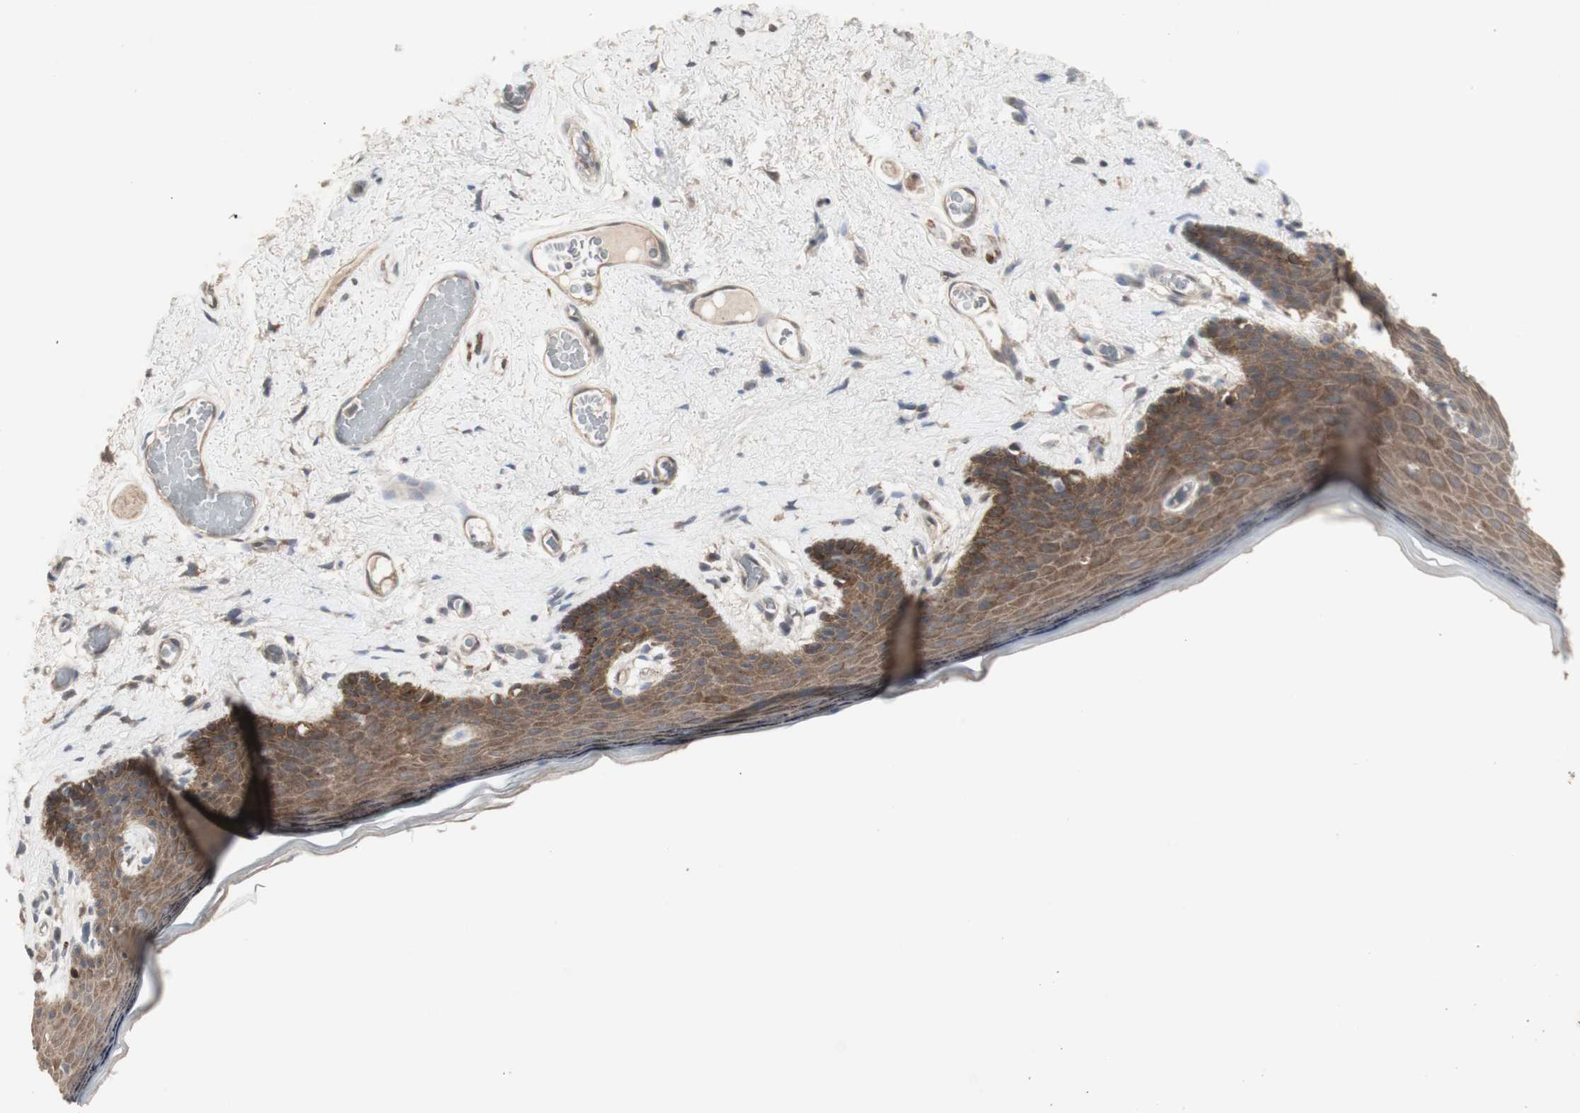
{"staining": {"intensity": "moderate", "quantity": ">75%", "location": "cytoplasmic/membranous"}, "tissue": "skin", "cell_type": "Epidermal cells", "image_type": "normal", "snomed": [{"axis": "morphology", "description": "Normal tissue, NOS"}, {"axis": "topography", "description": "Vulva"}], "caption": "DAB (3,3'-diaminobenzidine) immunohistochemical staining of benign human skin shows moderate cytoplasmic/membranous protein positivity in approximately >75% of epidermal cells.", "gene": "CHURC1", "patient": {"sex": "female", "age": 54}}